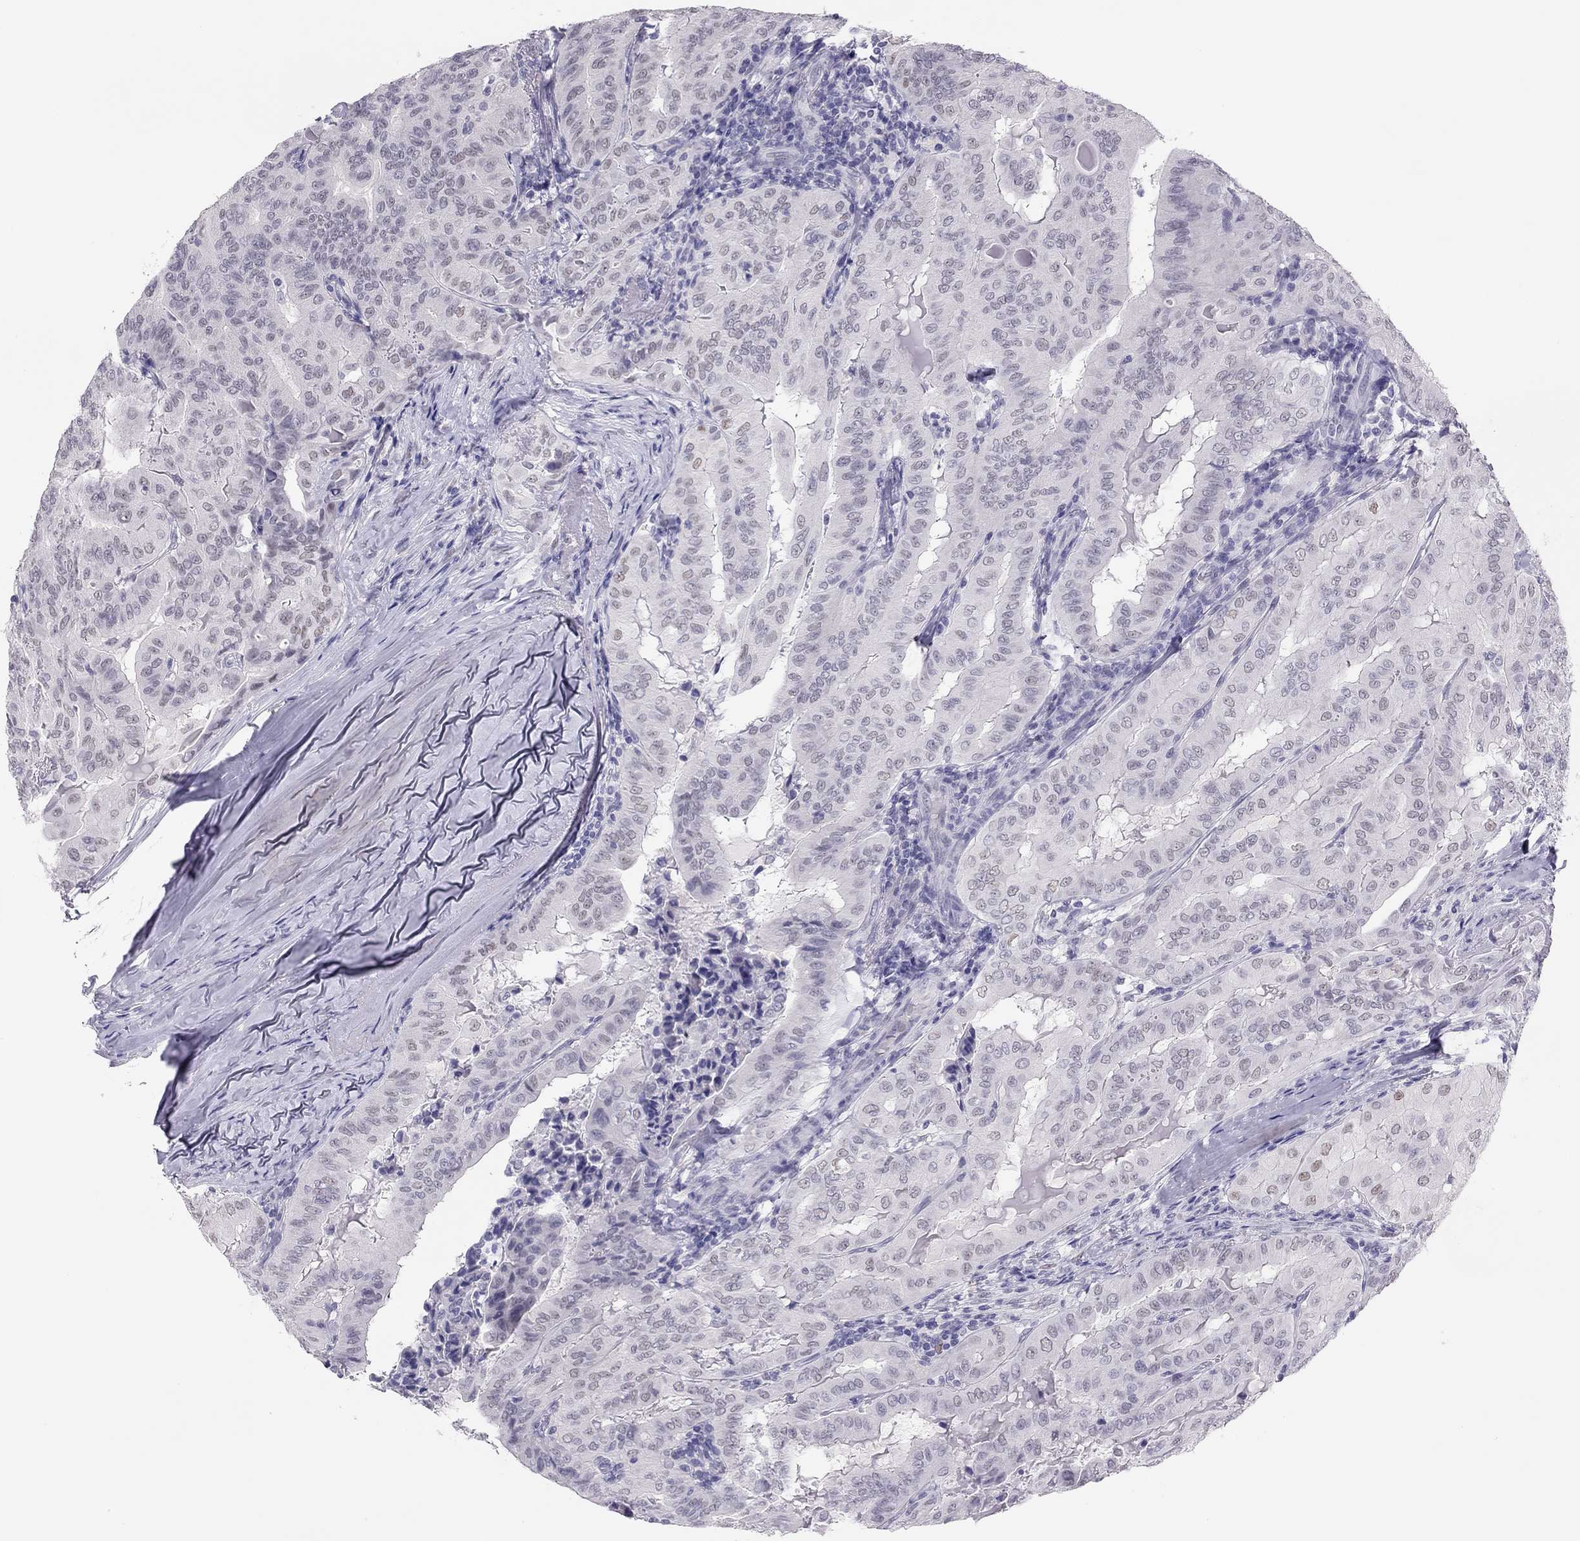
{"staining": {"intensity": "negative", "quantity": "none", "location": "none"}, "tissue": "thyroid cancer", "cell_type": "Tumor cells", "image_type": "cancer", "snomed": [{"axis": "morphology", "description": "Papillary adenocarcinoma, NOS"}, {"axis": "topography", "description": "Thyroid gland"}], "caption": "This is a image of immunohistochemistry staining of thyroid cancer, which shows no positivity in tumor cells. (Stains: DAB (3,3'-diaminobenzidine) IHC with hematoxylin counter stain, Microscopy: brightfield microscopy at high magnification).", "gene": "PHOX2A", "patient": {"sex": "female", "age": 68}}